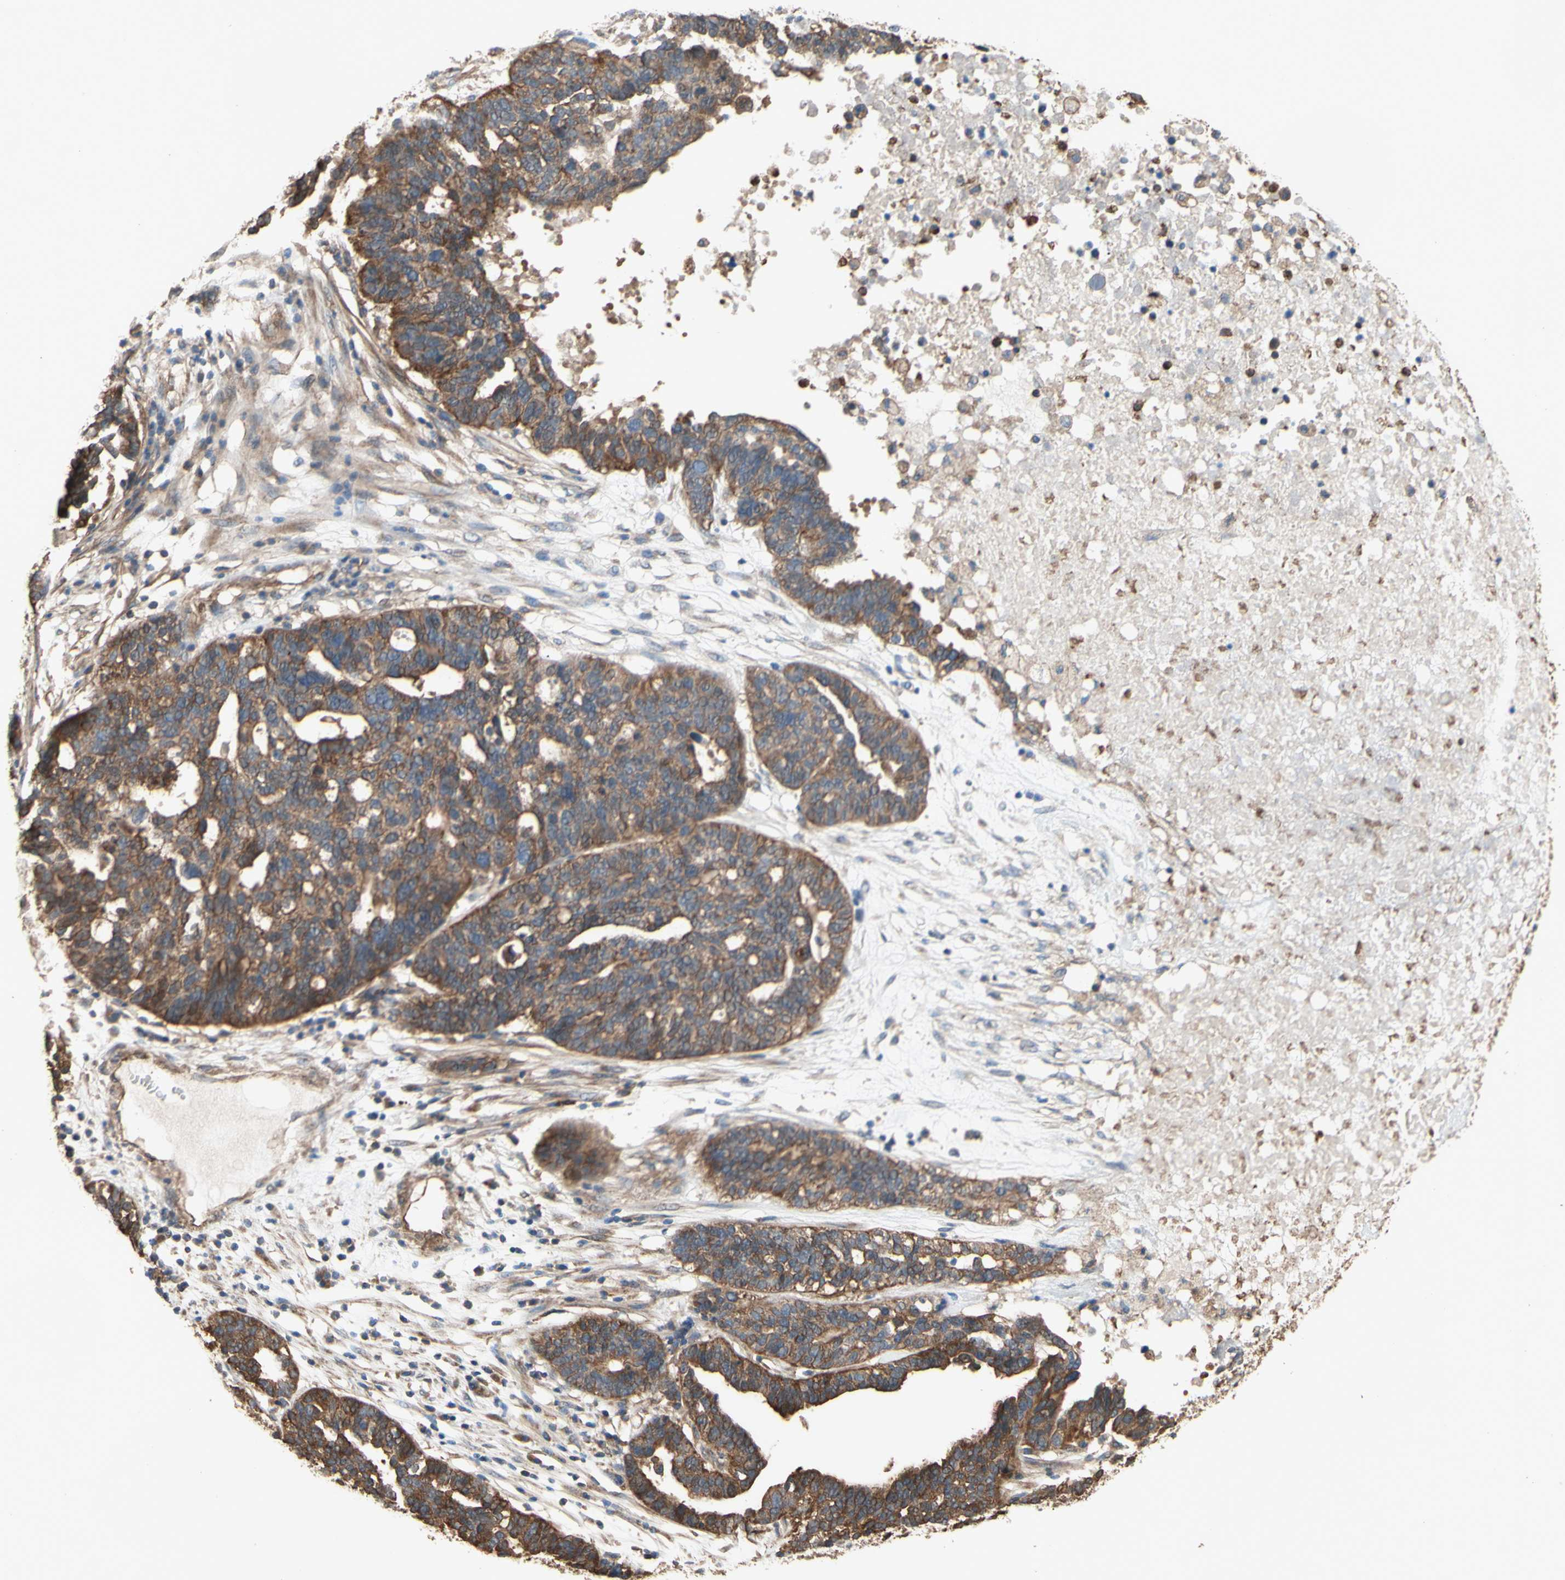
{"staining": {"intensity": "strong", "quantity": ">75%", "location": "cytoplasmic/membranous"}, "tissue": "ovarian cancer", "cell_type": "Tumor cells", "image_type": "cancer", "snomed": [{"axis": "morphology", "description": "Cystadenocarcinoma, serous, NOS"}, {"axis": "topography", "description": "Ovary"}], "caption": "Ovarian cancer tissue exhibits strong cytoplasmic/membranous expression in about >75% of tumor cells, visualized by immunohistochemistry.", "gene": "CTTN", "patient": {"sex": "female", "age": 59}}